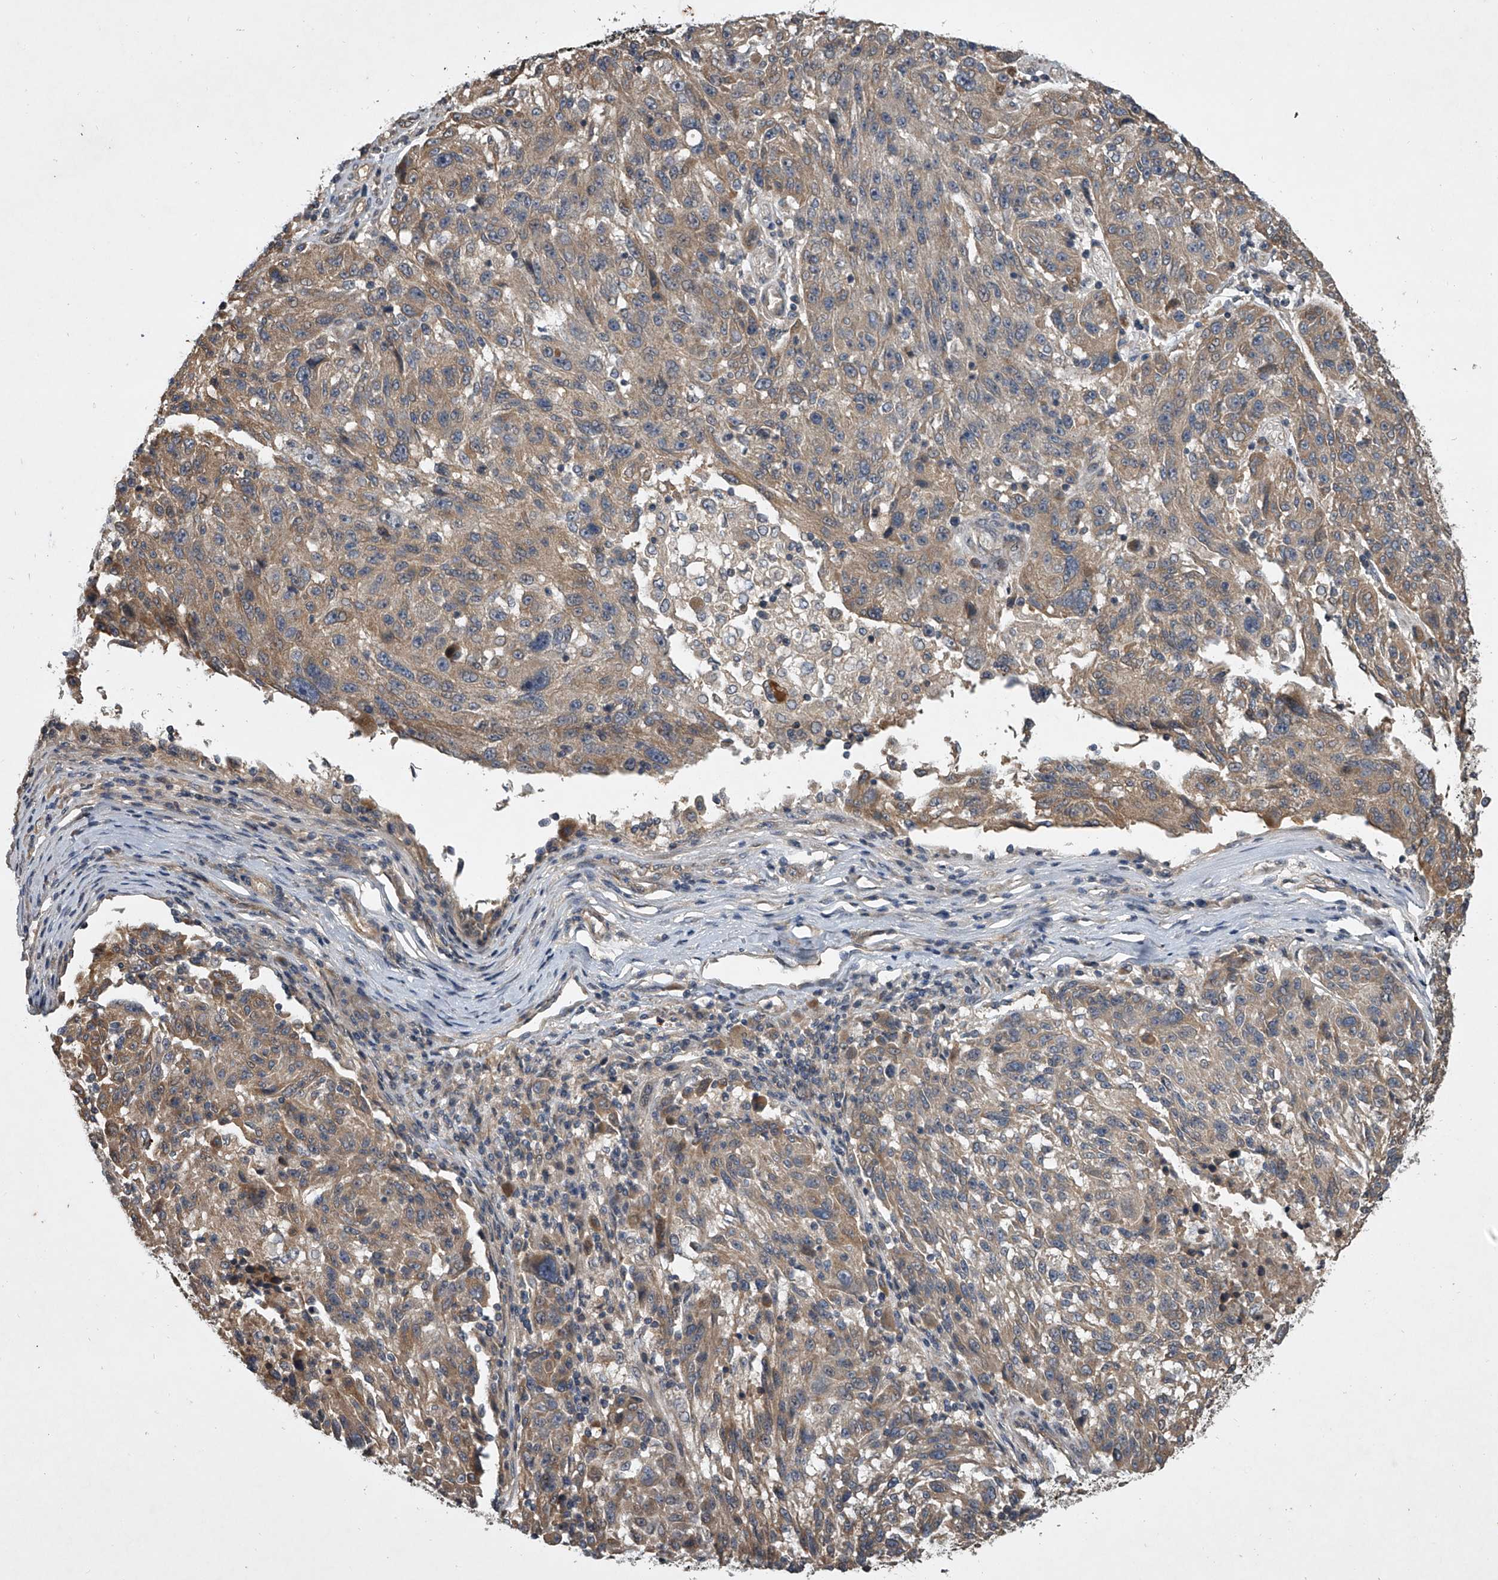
{"staining": {"intensity": "moderate", "quantity": "25%-75%", "location": "cytoplasmic/membranous"}, "tissue": "melanoma", "cell_type": "Tumor cells", "image_type": "cancer", "snomed": [{"axis": "morphology", "description": "Malignant melanoma, NOS"}, {"axis": "topography", "description": "Skin"}], "caption": "Protein staining displays moderate cytoplasmic/membranous positivity in approximately 25%-75% of tumor cells in melanoma. (Brightfield microscopy of DAB IHC at high magnification).", "gene": "NFS1", "patient": {"sex": "male", "age": 53}}